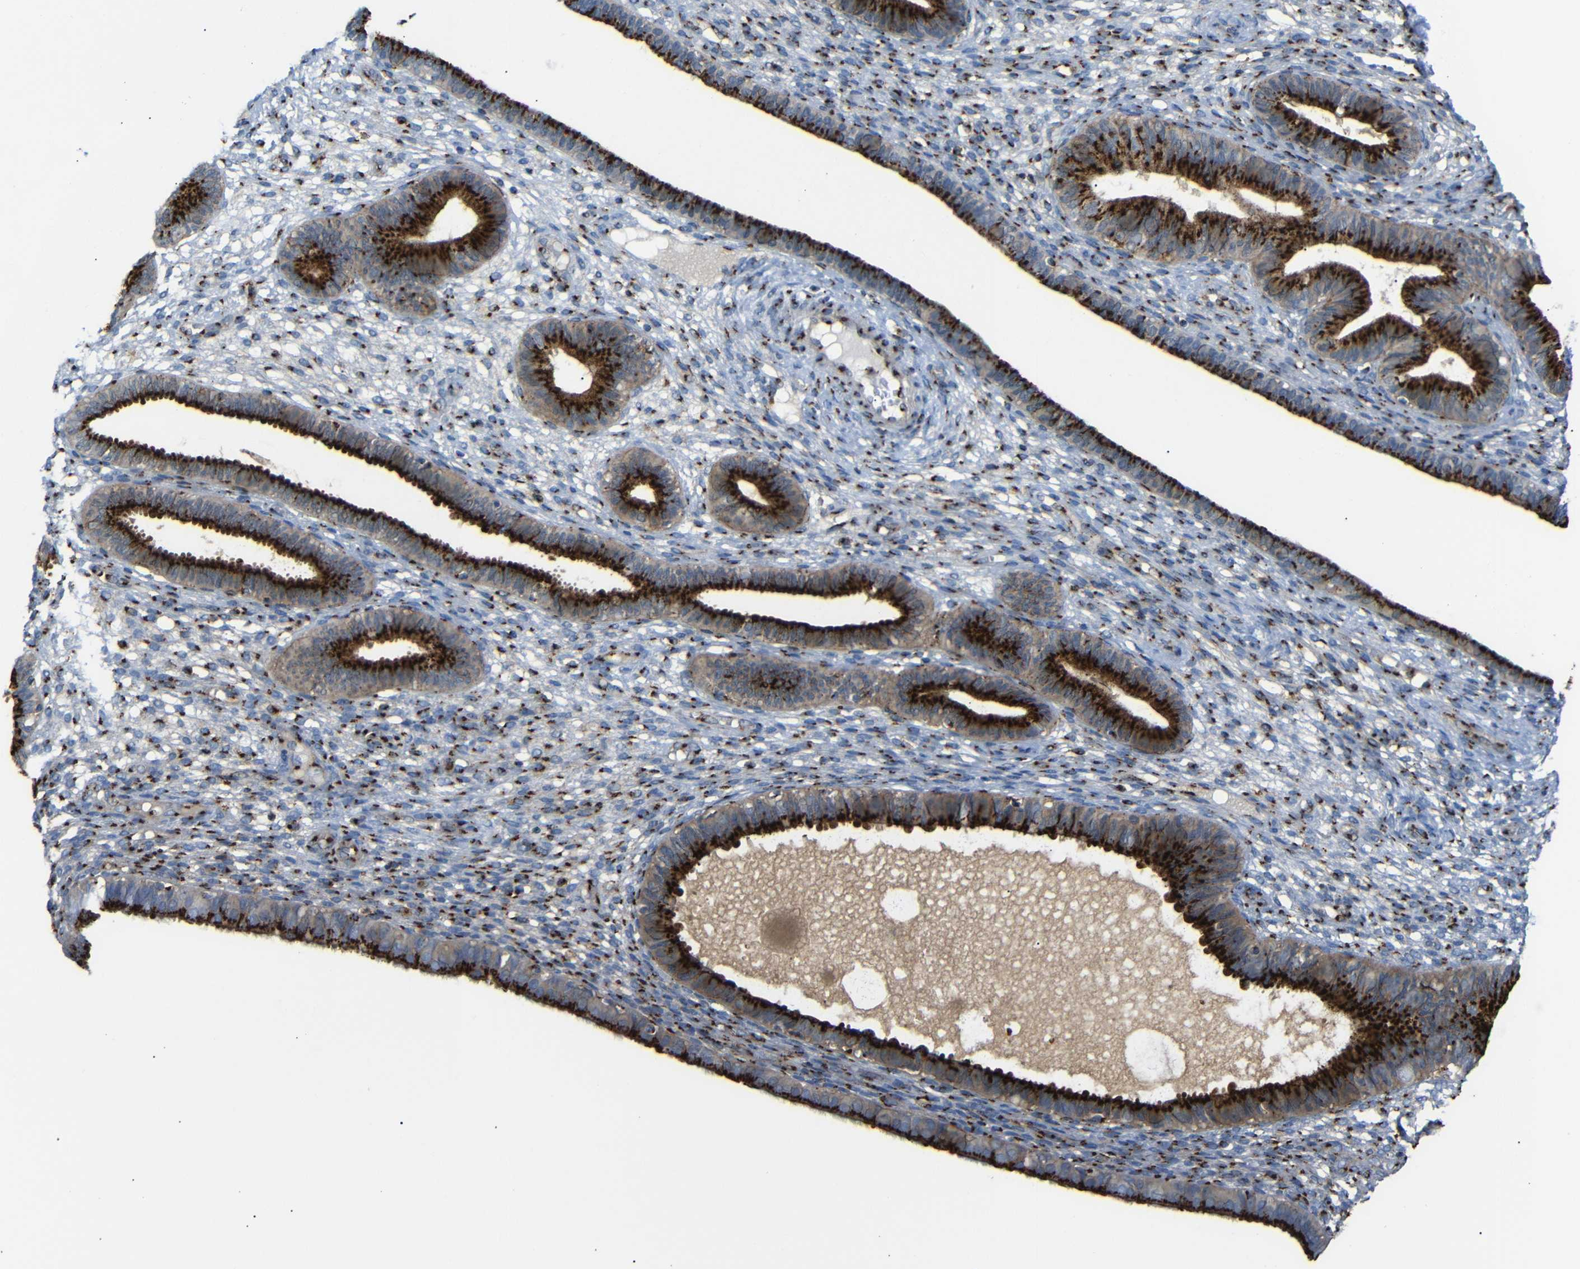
{"staining": {"intensity": "strong", "quantity": ">75%", "location": "cytoplasmic/membranous"}, "tissue": "endometrium", "cell_type": "Cells in endometrial stroma", "image_type": "normal", "snomed": [{"axis": "morphology", "description": "Normal tissue, NOS"}, {"axis": "topography", "description": "Endometrium"}], "caption": "Endometrium stained with a brown dye reveals strong cytoplasmic/membranous positive expression in approximately >75% of cells in endometrial stroma.", "gene": "TGOLN2", "patient": {"sex": "female", "age": 61}}